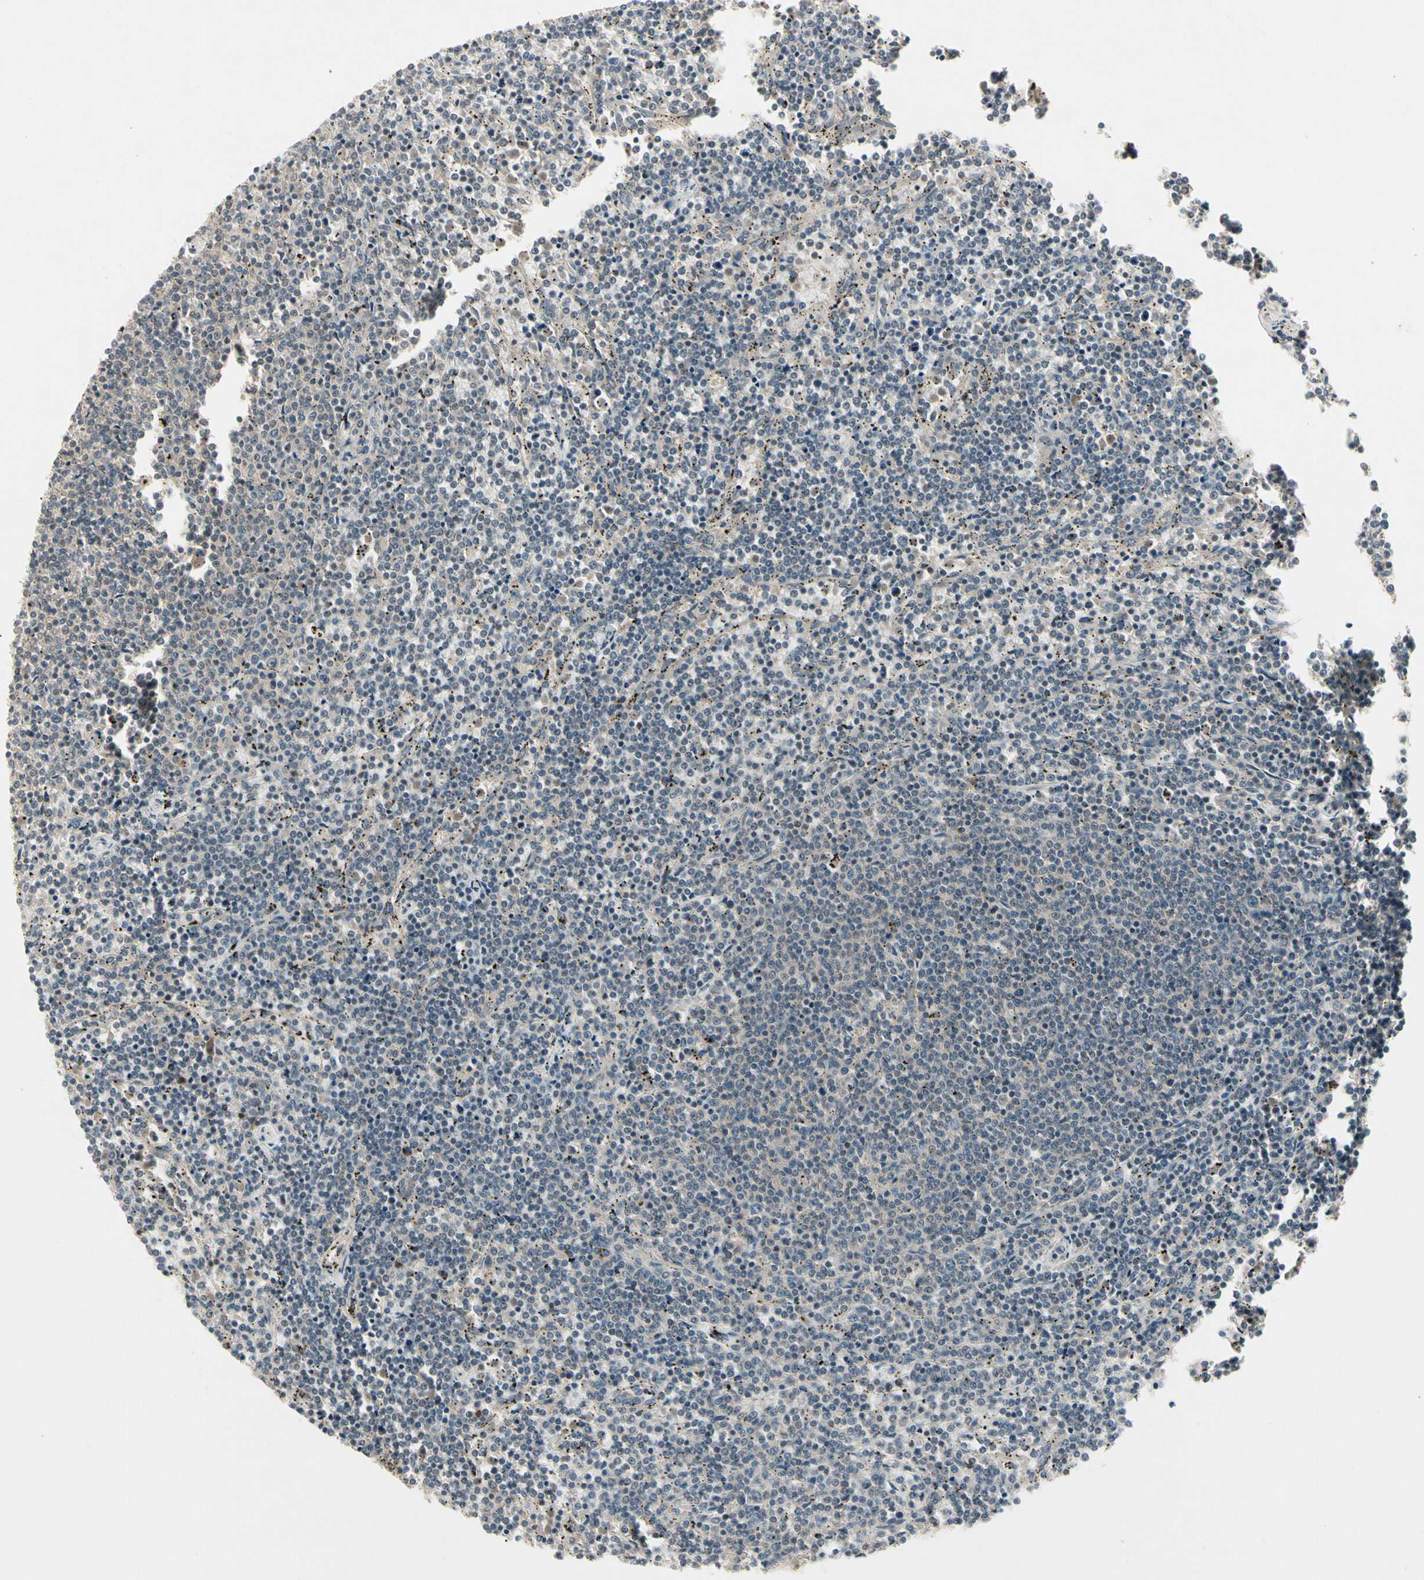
{"staining": {"intensity": "negative", "quantity": "none", "location": "none"}, "tissue": "lymphoma", "cell_type": "Tumor cells", "image_type": "cancer", "snomed": [{"axis": "morphology", "description": "Malignant lymphoma, non-Hodgkin's type, Low grade"}, {"axis": "topography", "description": "Spleen"}], "caption": "Immunohistochemical staining of human lymphoma displays no significant expression in tumor cells.", "gene": "CCL4", "patient": {"sex": "female", "age": 50}}